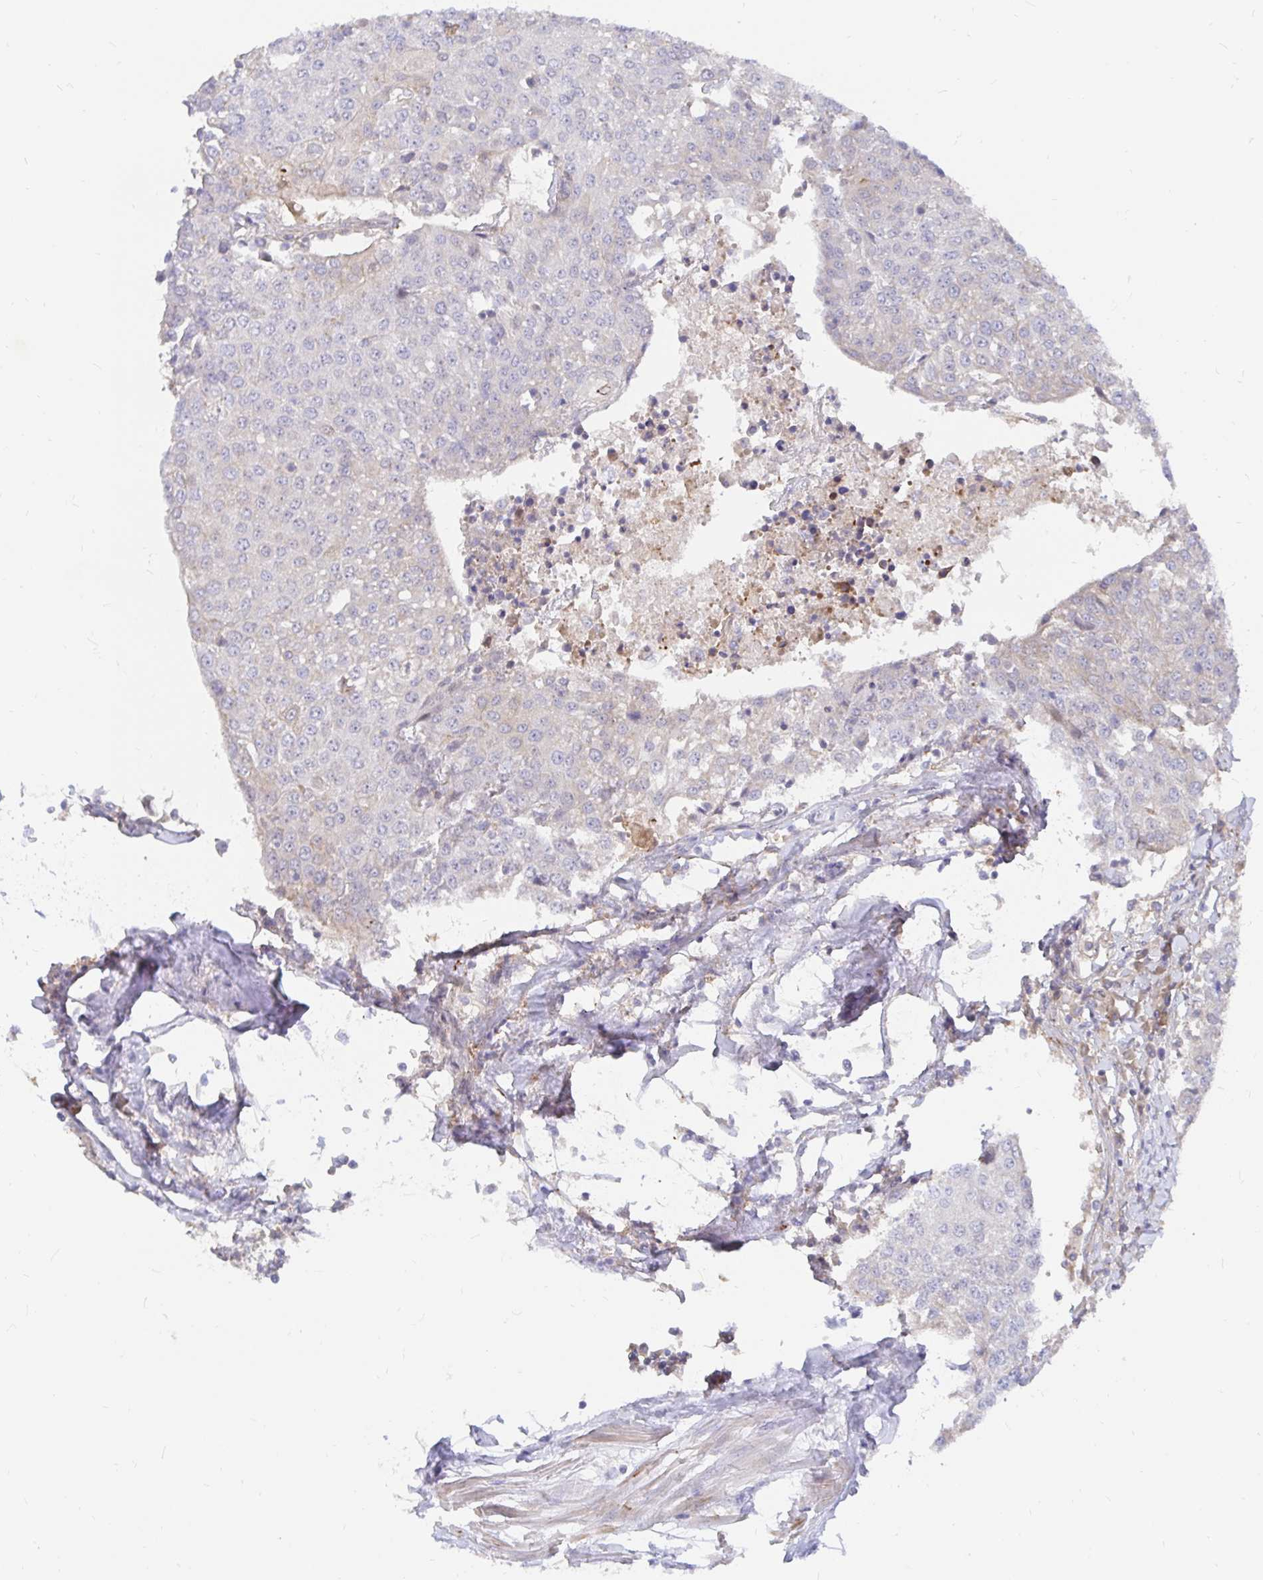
{"staining": {"intensity": "negative", "quantity": "none", "location": "none"}, "tissue": "urothelial cancer", "cell_type": "Tumor cells", "image_type": "cancer", "snomed": [{"axis": "morphology", "description": "Urothelial carcinoma, High grade"}, {"axis": "topography", "description": "Urinary bladder"}], "caption": "Micrograph shows no significant protein positivity in tumor cells of urothelial carcinoma (high-grade).", "gene": "KCTD19", "patient": {"sex": "female", "age": 85}}